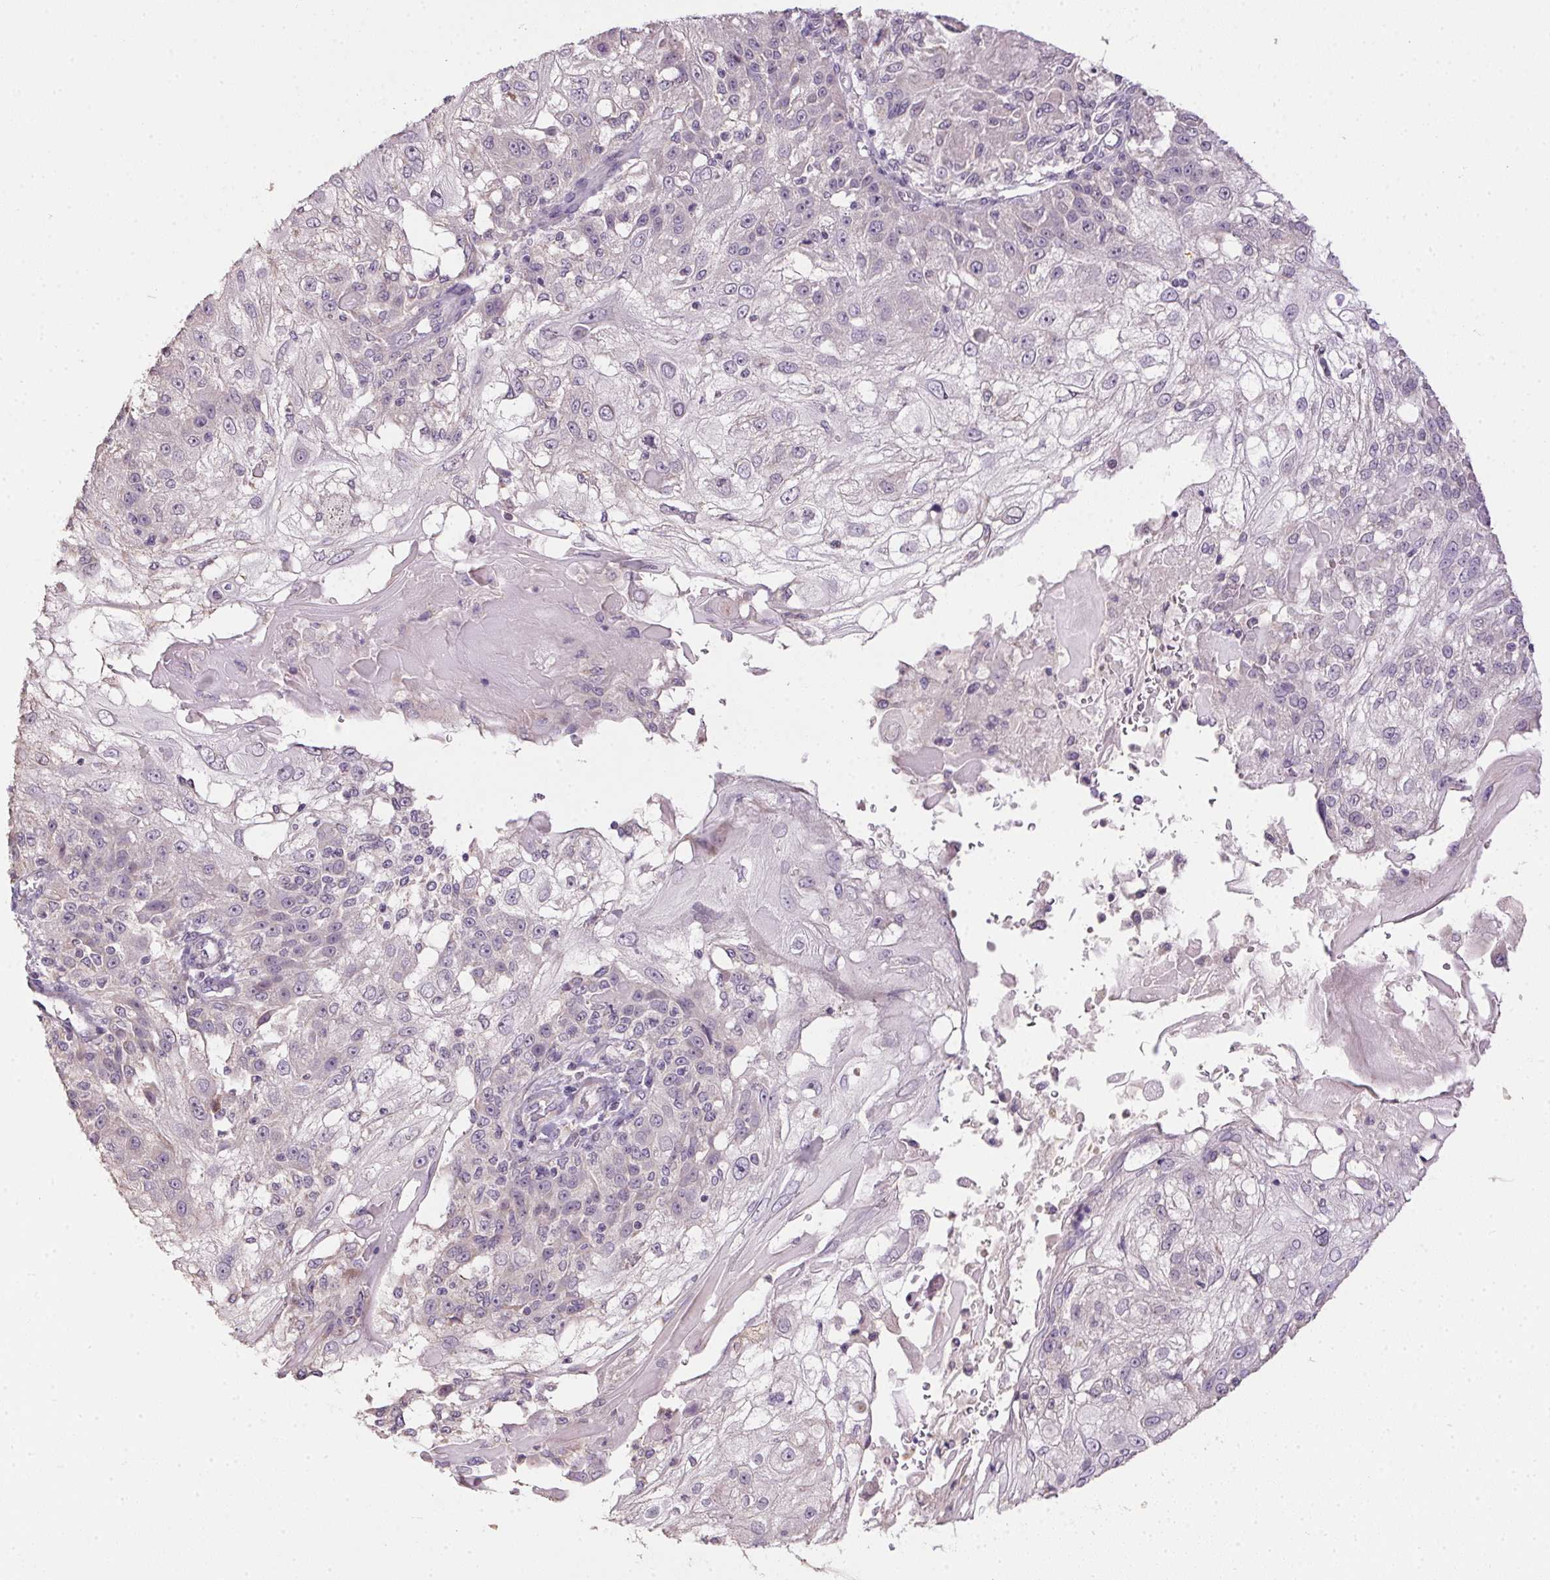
{"staining": {"intensity": "negative", "quantity": "none", "location": "none"}, "tissue": "skin cancer", "cell_type": "Tumor cells", "image_type": "cancer", "snomed": [{"axis": "morphology", "description": "Normal tissue, NOS"}, {"axis": "morphology", "description": "Squamous cell carcinoma, NOS"}, {"axis": "topography", "description": "Skin"}], "caption": "DAB immunohistochemical staining of squamous cell carcinoma (skin) shows no significant expression in tumor cells.", "gene": "SPACA9", "patient": {"sex": "female", "age": 83}}